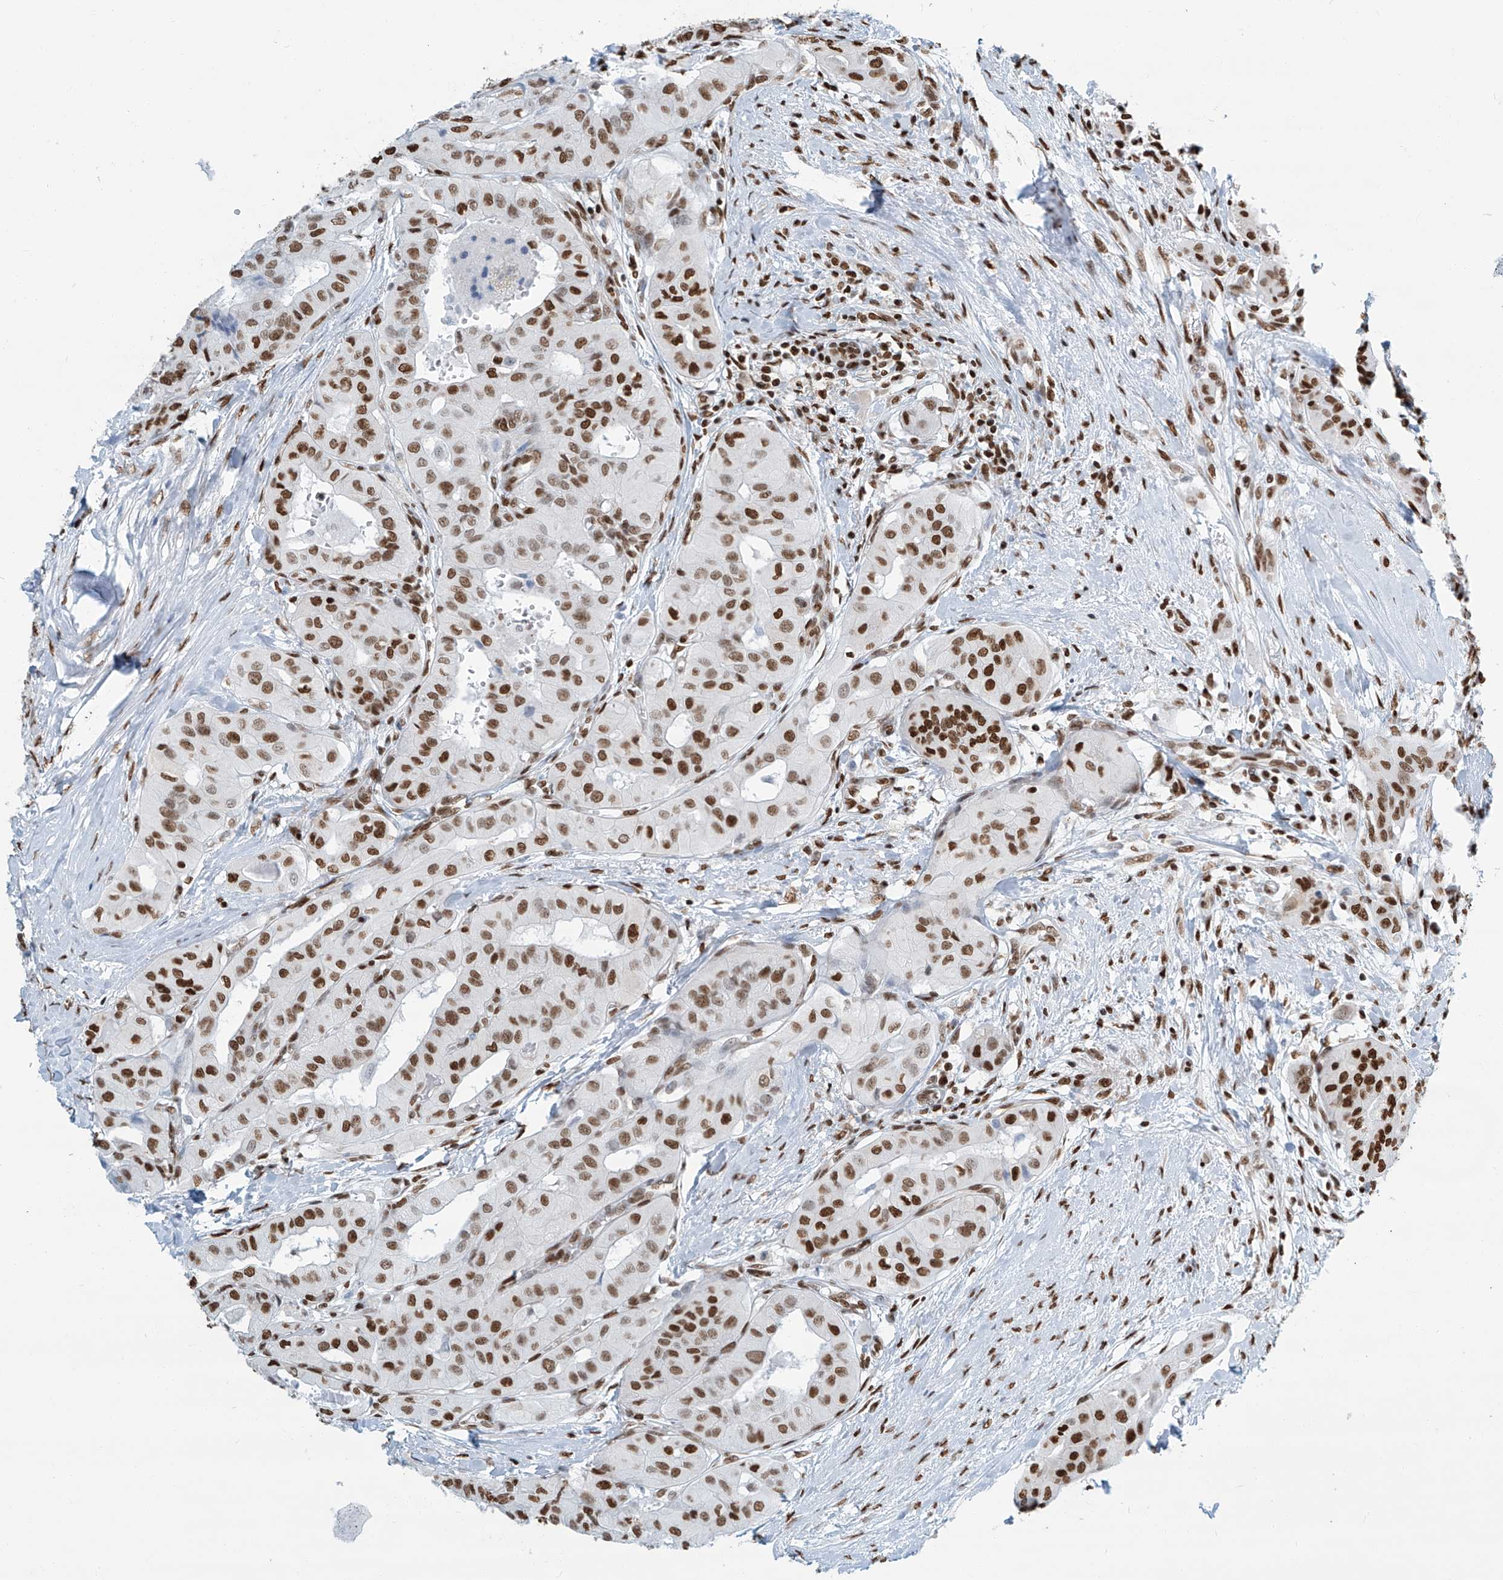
{"staining": {"intensity": "strong", "quantity": ">75%", "location": "nuclear"}, "tissue": "thyroid cancer", "cell_type": "Tumor cells", "image_type": "cancer", "snomed": [{"axis": "morphology", "description": "Papillary adenocarcinoma, NOS"}, {"axis": "topography", "description": "Thyroid gland"}], "caption": "Strong nuclear expression is present in about >75% of tumor cells in thyroid papillary adenocarcinoma.", "gene": "SARNP", "patient": {"sex": "female", "age": 59}}